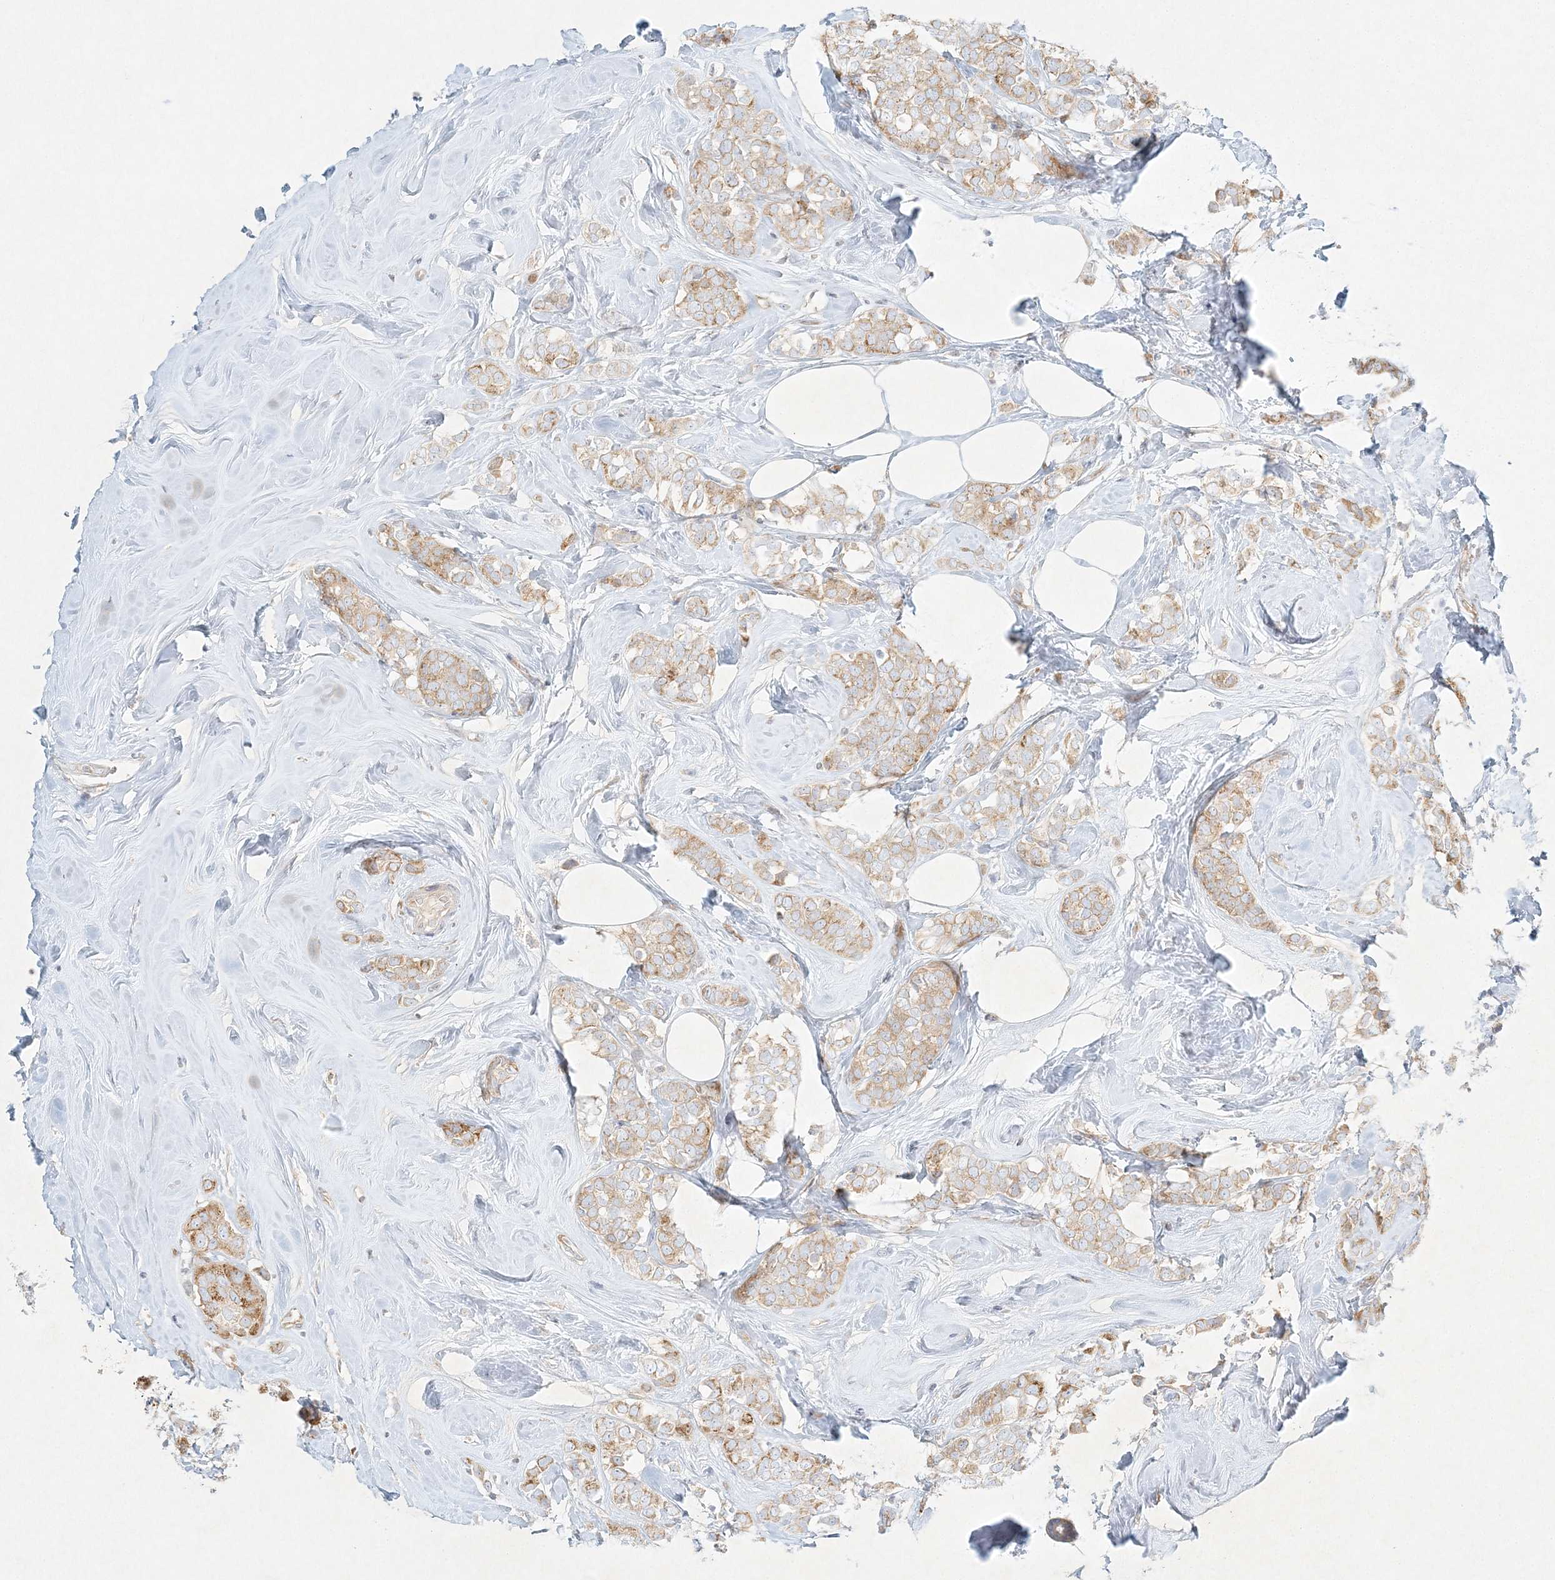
{"staining": {"intensity": "moderate", "quantity": ">75%", "location": "cytoplasmic/membranous"}, "tissue": "breast cancer", "cell_type": "Tumor cells", "image_type": "cancer", "snomed": [{"axis": "morphology", "description": "Lobular carcinoma"}, {"axis": "topography", "description": "Breast"}], "caption": "This photomicrograph shows IHC staining of breast cancer, with medium moderate cytoplasmic/membranous staining in approximately >75% of tumor cells.", "gene": "STK11IP", "patient": {"sex": "female", "age": 47}}